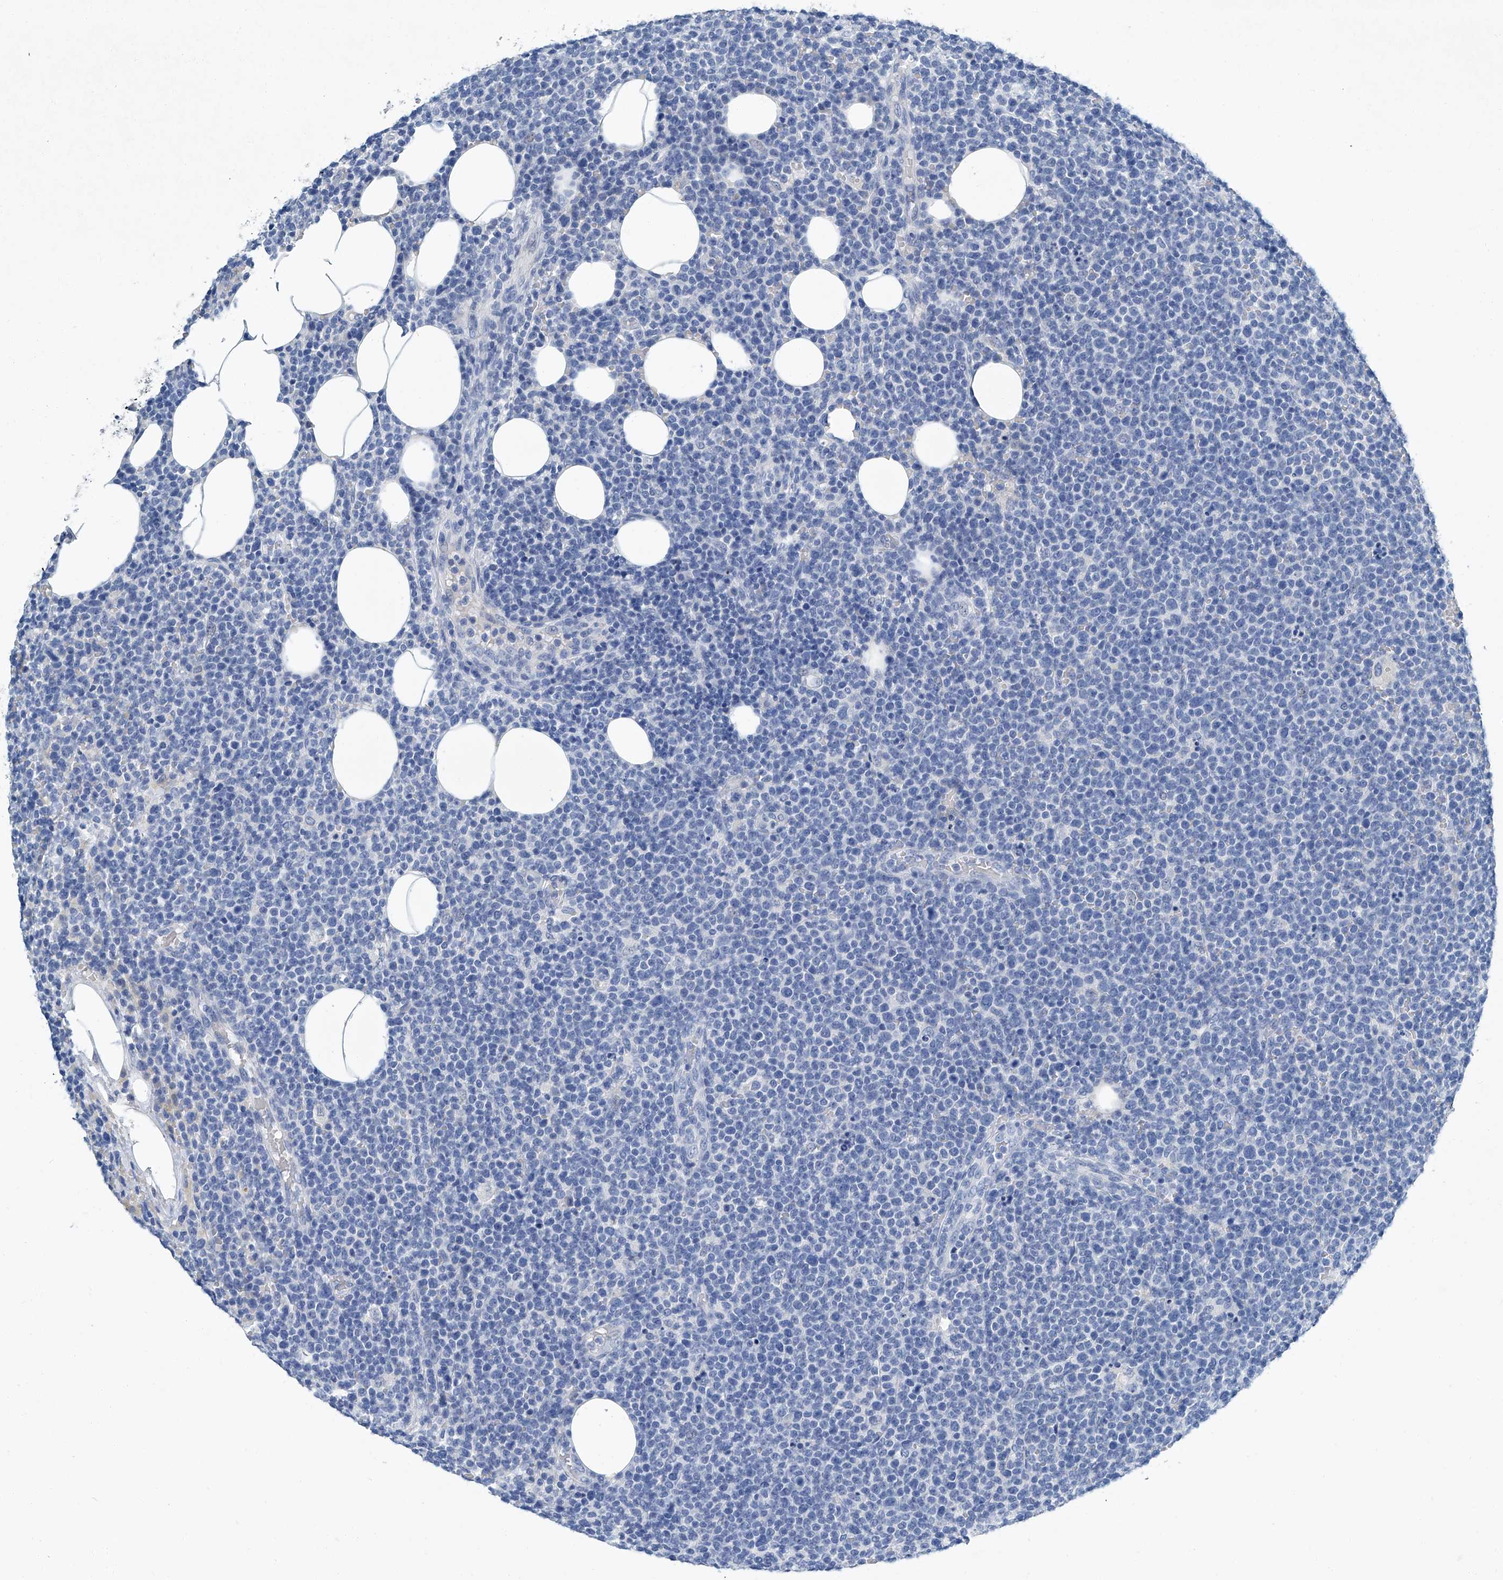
{"staining": {"intensity": "negative", "quantity": "none", "location": "none"}, "tissue": "lymphoma", "cell_type": "Tumor cells", "image_type": "cancer", "snomed": [{"axis": "morphology", "description": "Malignant lymphoma, non-Hodgkin's type, High grade"}, {"axis": "topography", "description": "Lymph node"}], "caption": "DAB immunohistochemical staining of human malignant lymphoma, non-Hodgkin's type (high-grade) displays no significant expression in tumor cells.", "gene": "CYP2A7", "patient": {"sex": "male", "age": 61}}